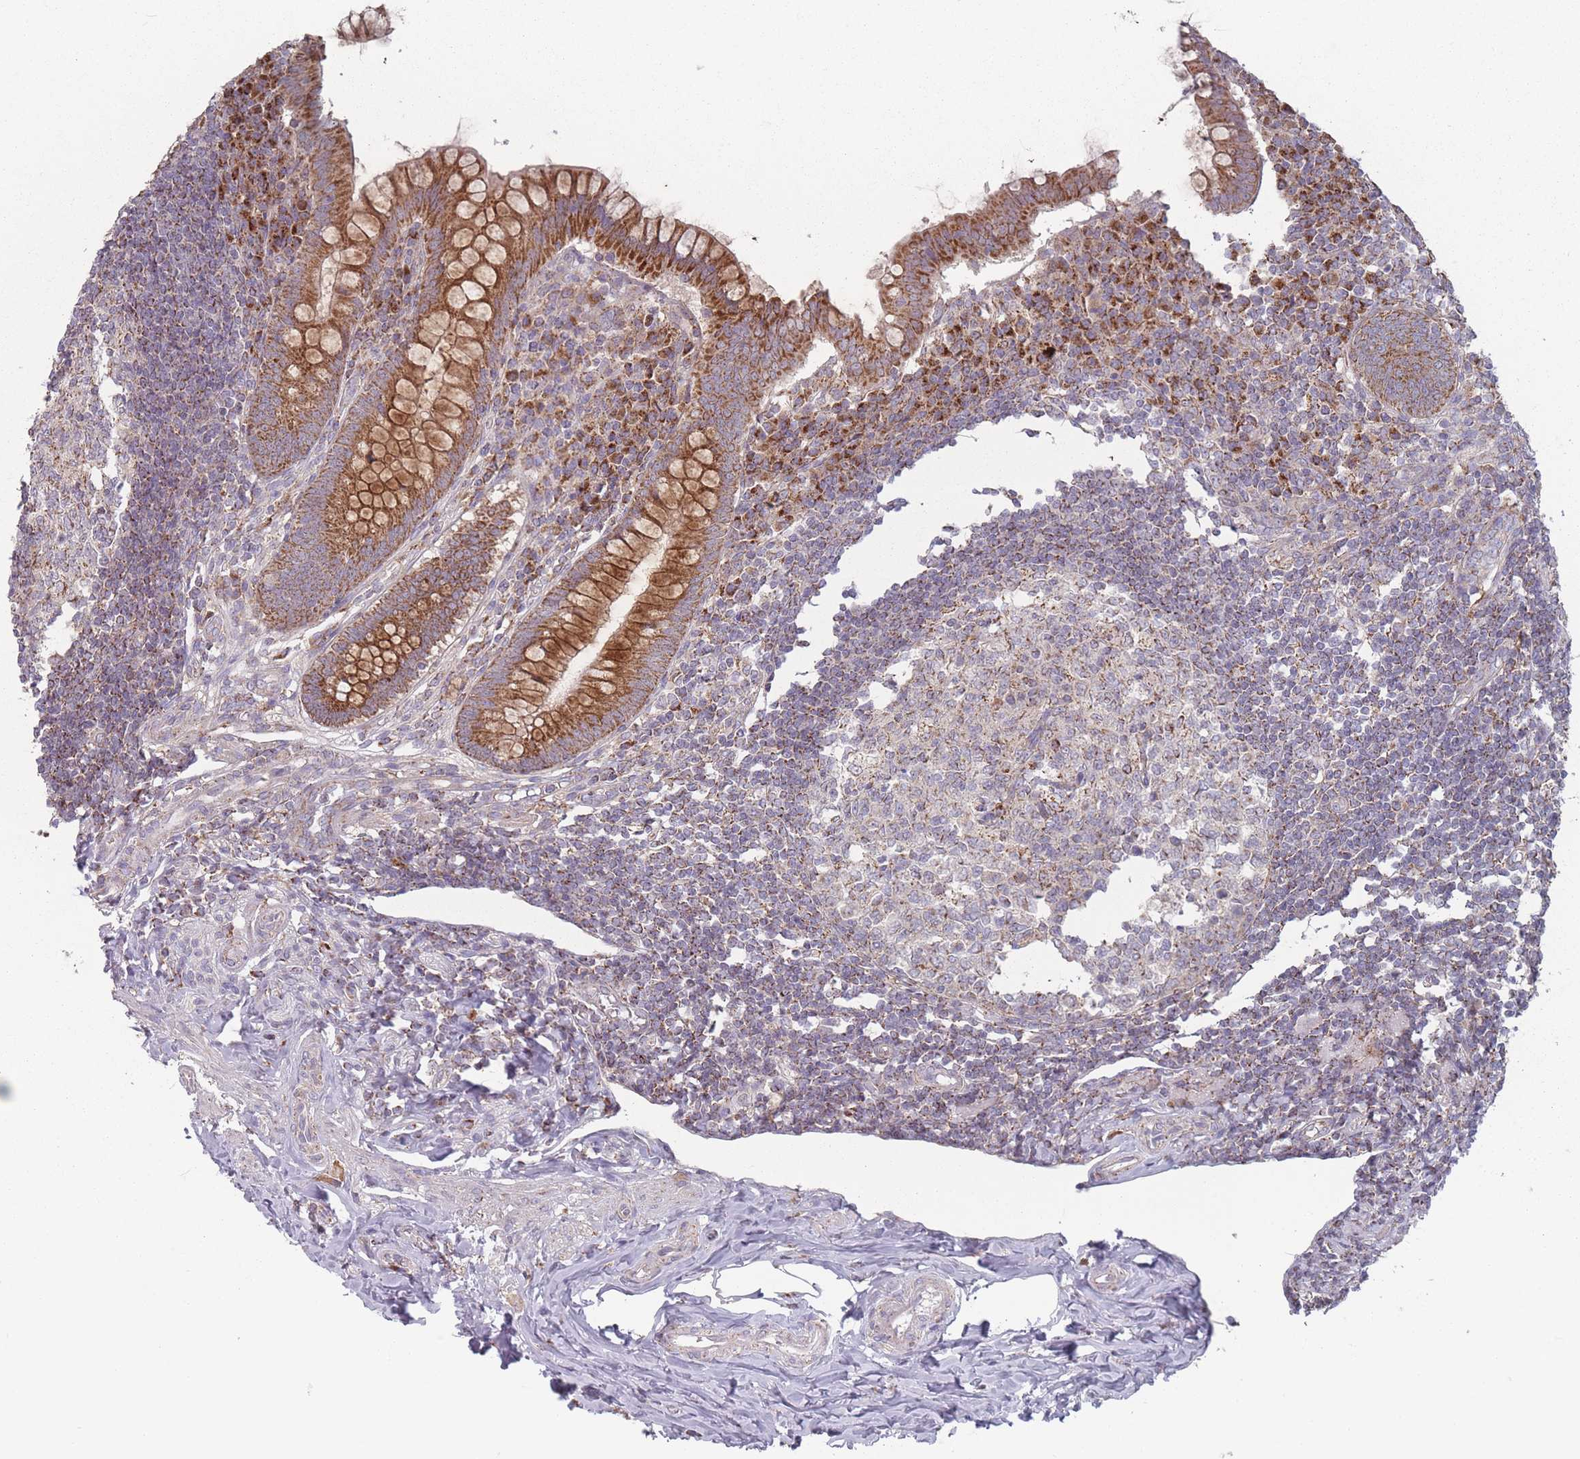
{"staining": {"intensity": "strong", "quantity": ">75%", "location": "cytoplasmic/membranous"}, "tissue": "appendix", "cell_type": "Glandular cells", "image_type": "normal", "snomed": [{"axis": "morphology", "description": "Normal tissue, NOS"}, {"axis": "topography", "description": "Appendix"}], "caption": "DAB immunohistochemical staining of benign appendix exhibits strong cytoplasmic/membranous protein staining in about >75% of glandular cells.", "gene": "OR10Q1", "patient": {"sex": "female", "age": 33}}